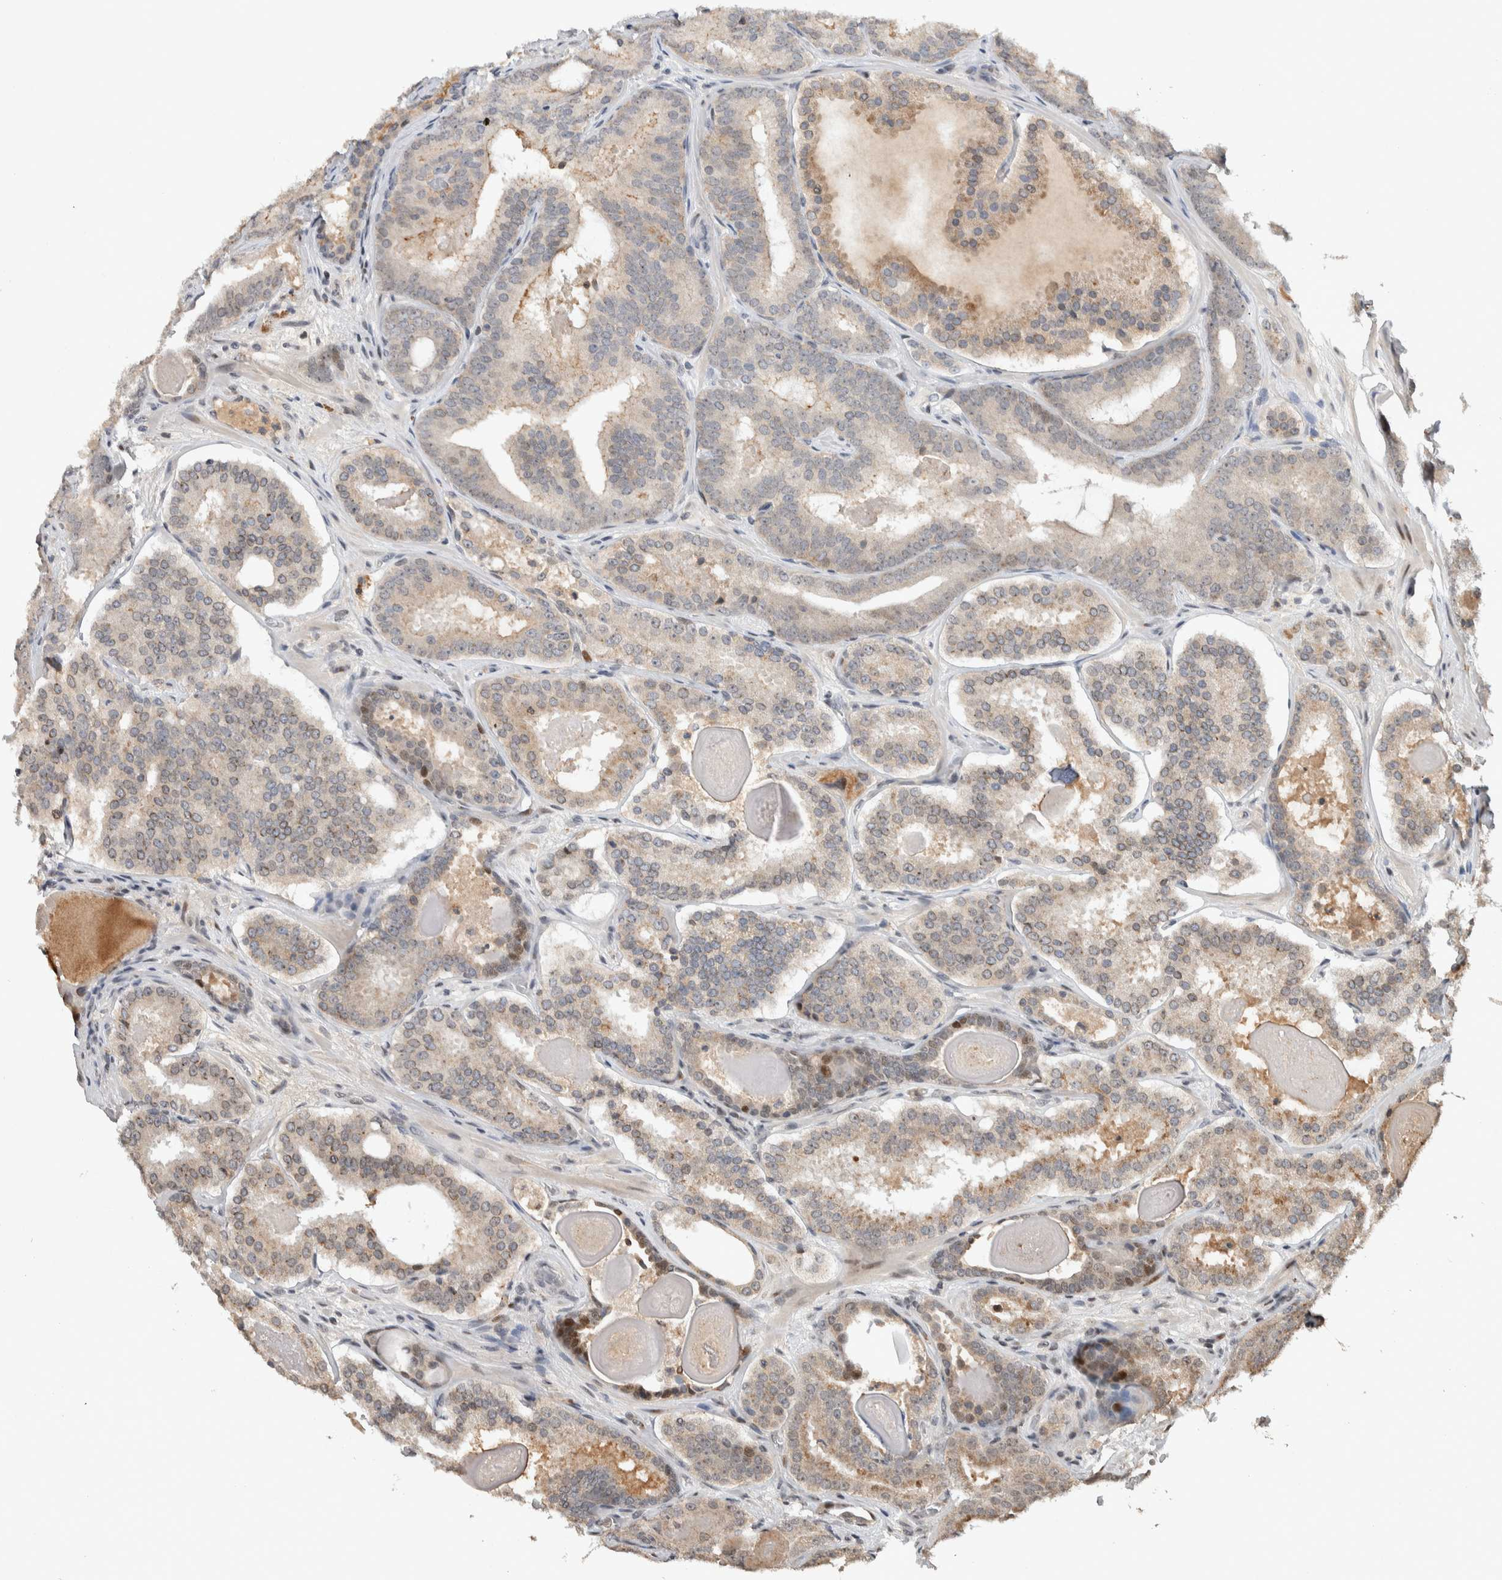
{"staining": {"intensity": "moderate", "quantity": "<25%", "location": "cytoplasmic/membranous,nuclear"}, "tissue": "prostate cancer", "cell_type": "Tumor cells", "image_type": "cancer", "snomed": [{"axis": "morphology", "description": "Adenocarcinoma, High grade"}, {"axis": "topography", "description": "Prostate"}], "caption": "Protein expression analysis of human prostate cancer reveals moderate cytoplasmic/membranous and nuclear expression in about <25% of tumor cells.", "gene": "ZNF521", "patient": {"sex": "male", "age": 60}}